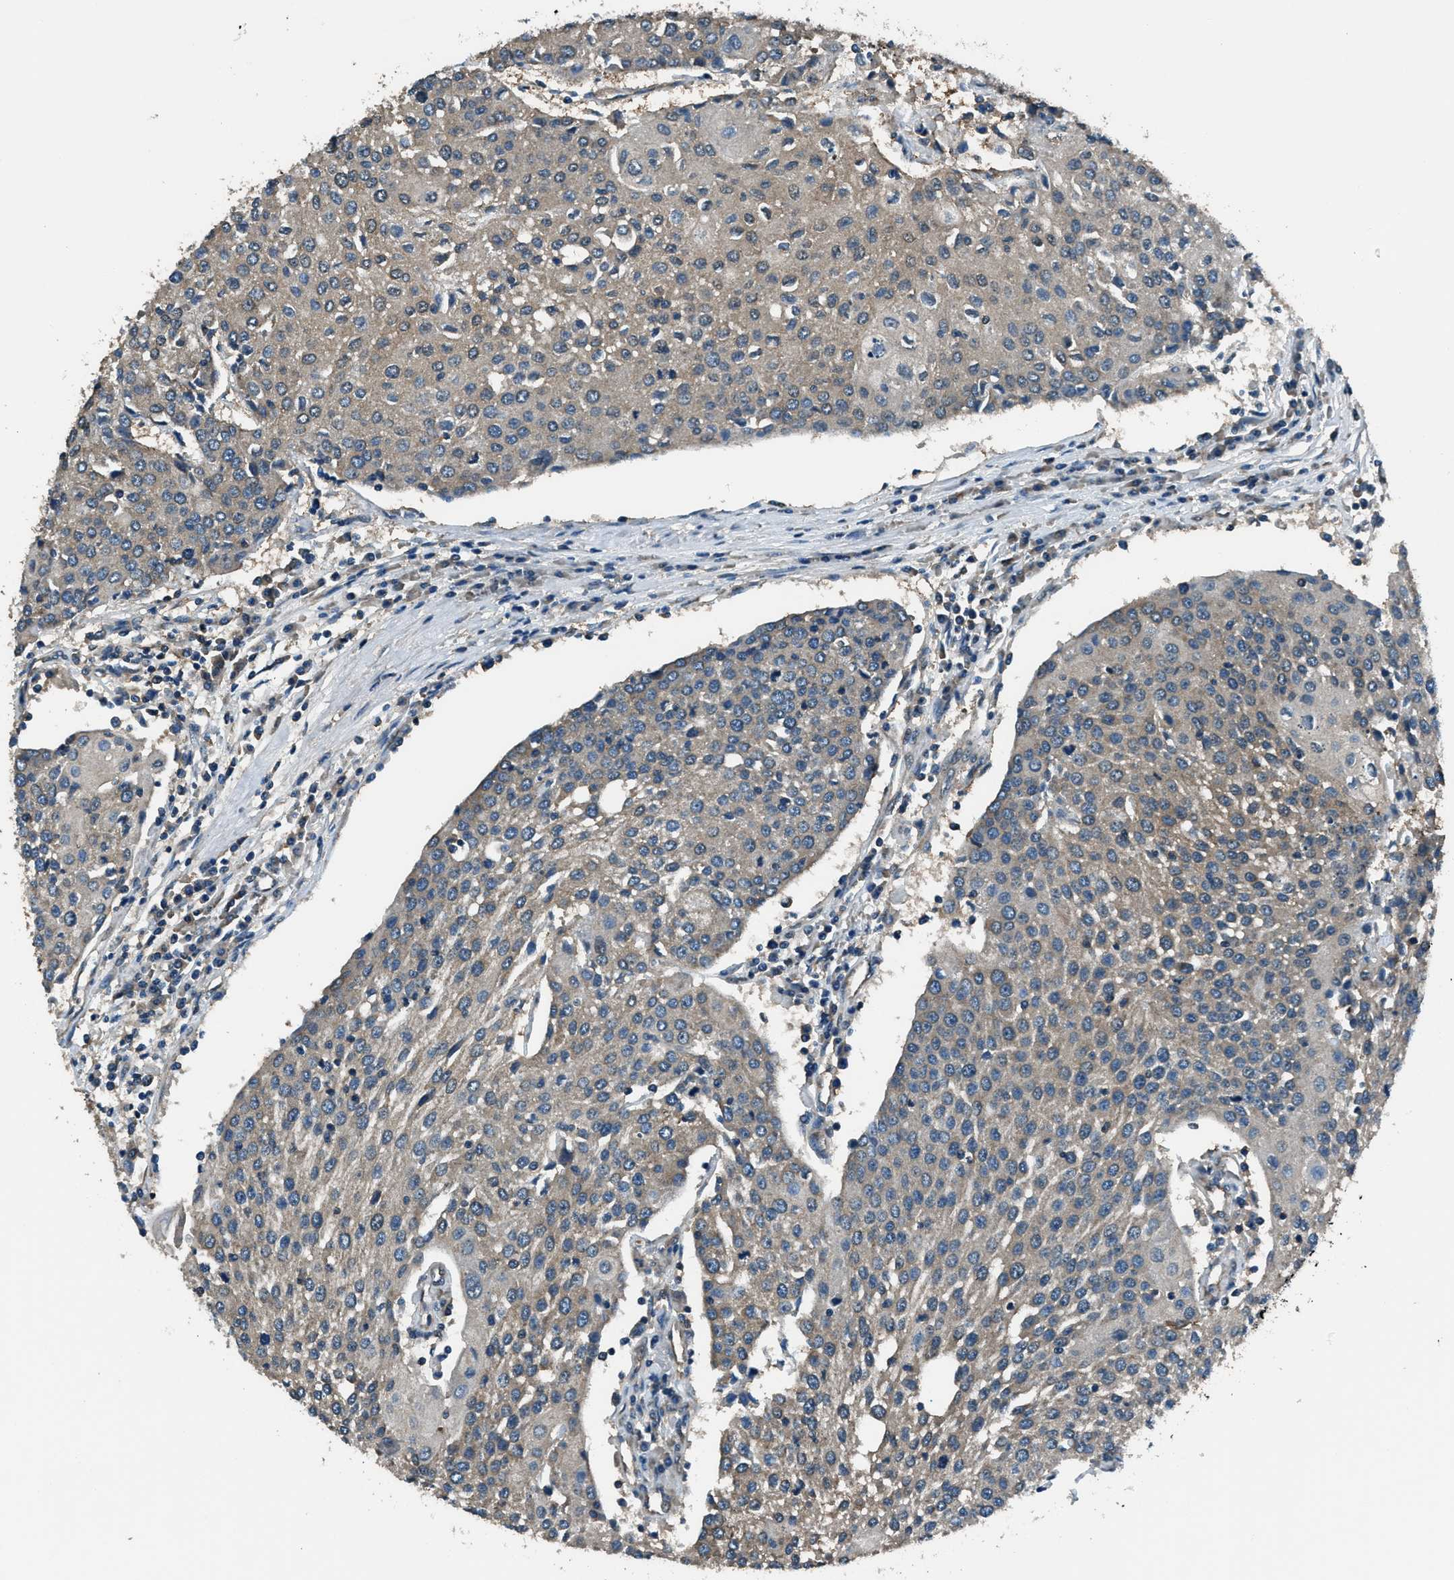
{"staining": {"intensity": "weak", "quantity": ">75%", "location": "cytoplasmic/membranous"}, "tissue": "urothelial cancer", "cell_type": "Tumor cells", "image_type": "cancer", "snomed": [{"axis": "morphology", "description": "Urothelial carcinoma, High grade"}, {"axis": "topography", "description": "Urinary bladder"}], "caption": "A histopathology image of human high-grade urothelial carcinoma stained for a protein demonstrates weak cytoplasmic/membranous brown staining in tumor cells. Using DAB (3,3'-diaminobenzidine) (brown) and hematoxylin (blue) stains, captured at high magnification using brightfield microscopy.", "gene": "ARFGAP2", "patient": {"sex": "female", "age": 85}}